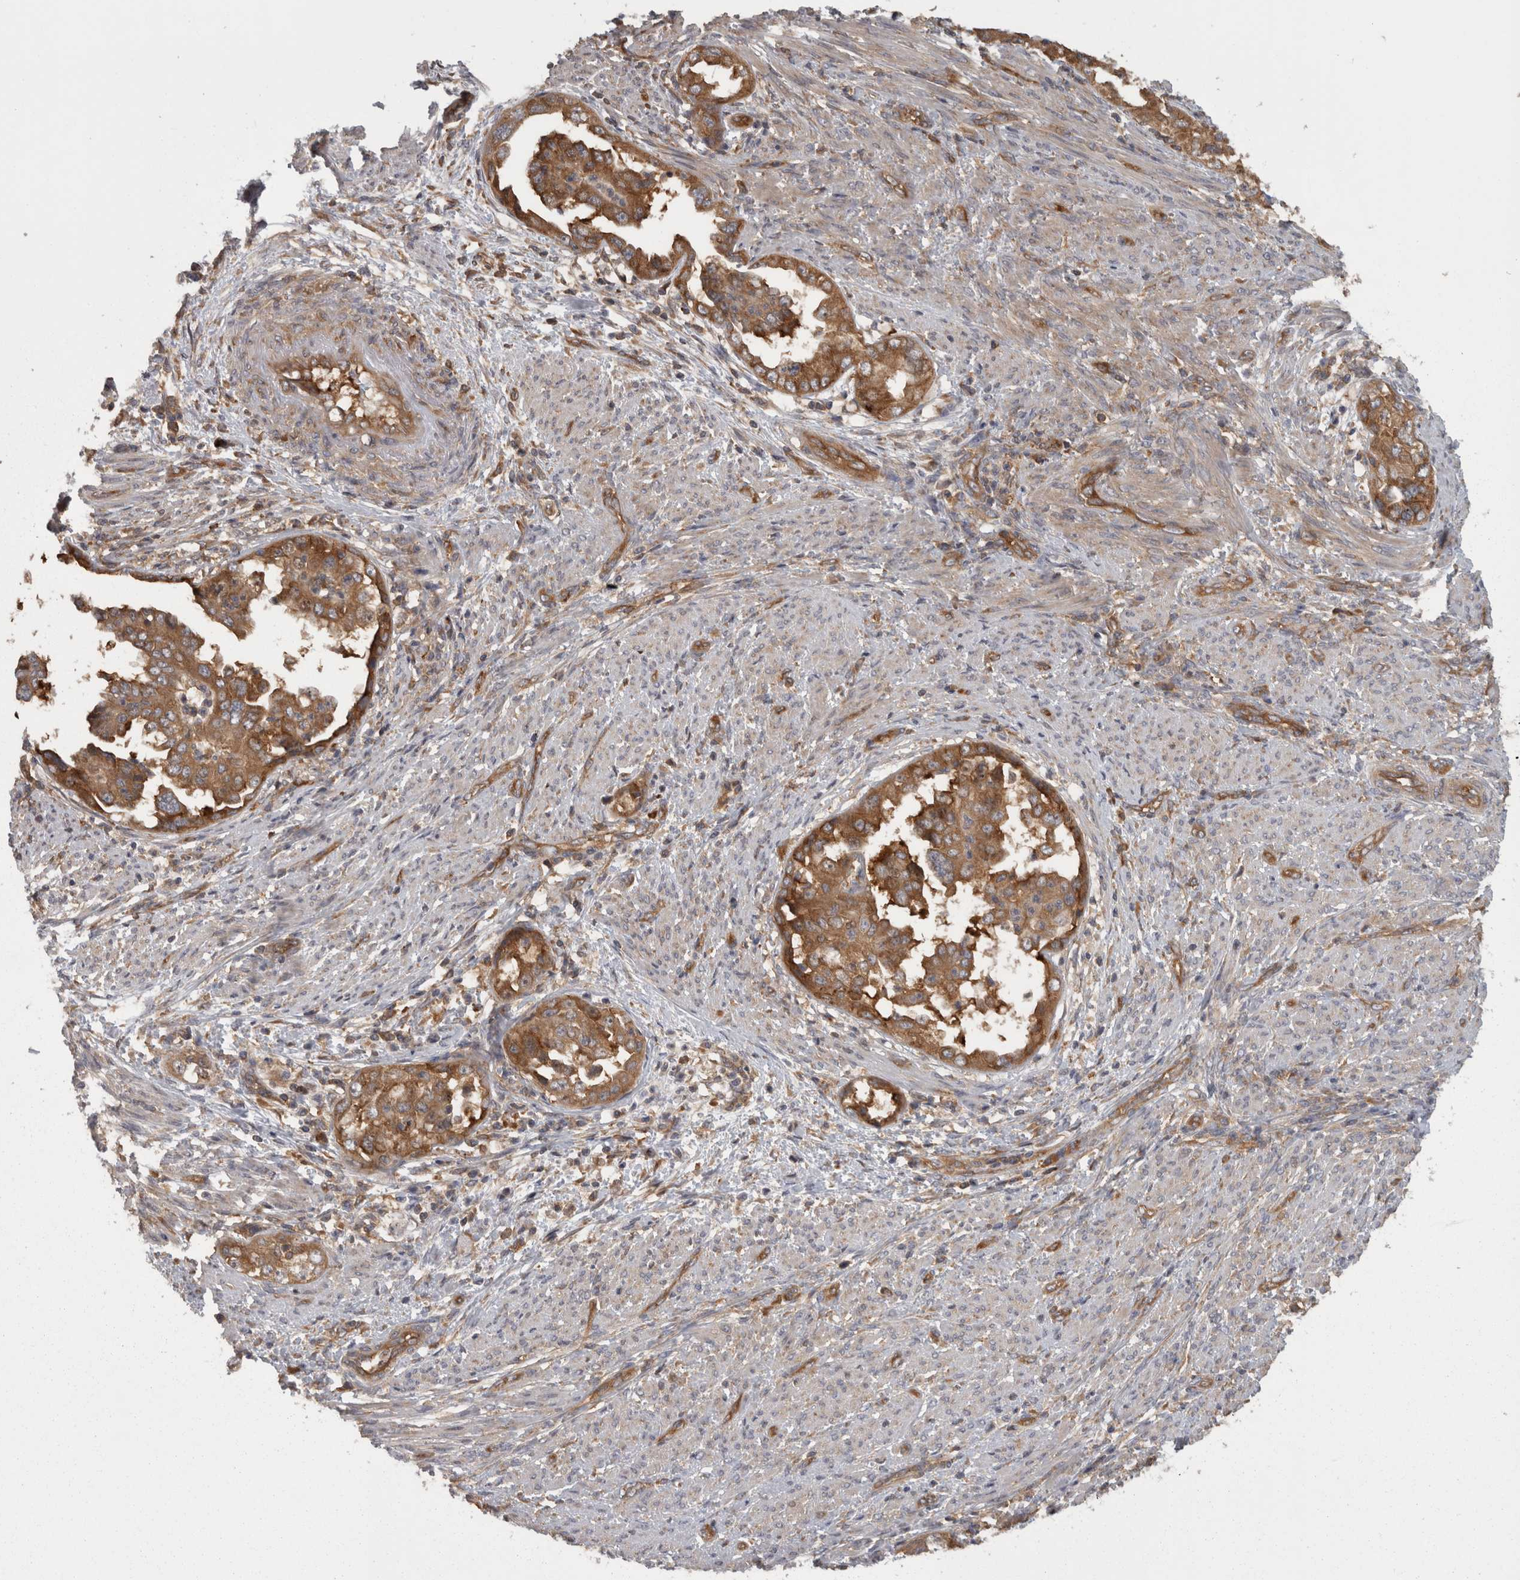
{"staining": {"intensity": "moderate", "quantity": ">75%", "location": "cytoplasmic/membranous"}, "tissue": "endometrial cancer", "cell_type": "Tumor cells", "image_type": "cancer", "snomed": [{"axis": "morphology", "description": "Adenocarcinoma, NOS"}, {"axis": "topography", "description": "Endometrium"}], "caption": "Brown immunohistochemical staining in endometrial cancer shows moderate cytoplasmic/membranous expression in about >75% of tumor cells.", "gene": "SMCR8", "patient": {"sex": "female", "age": 85}}